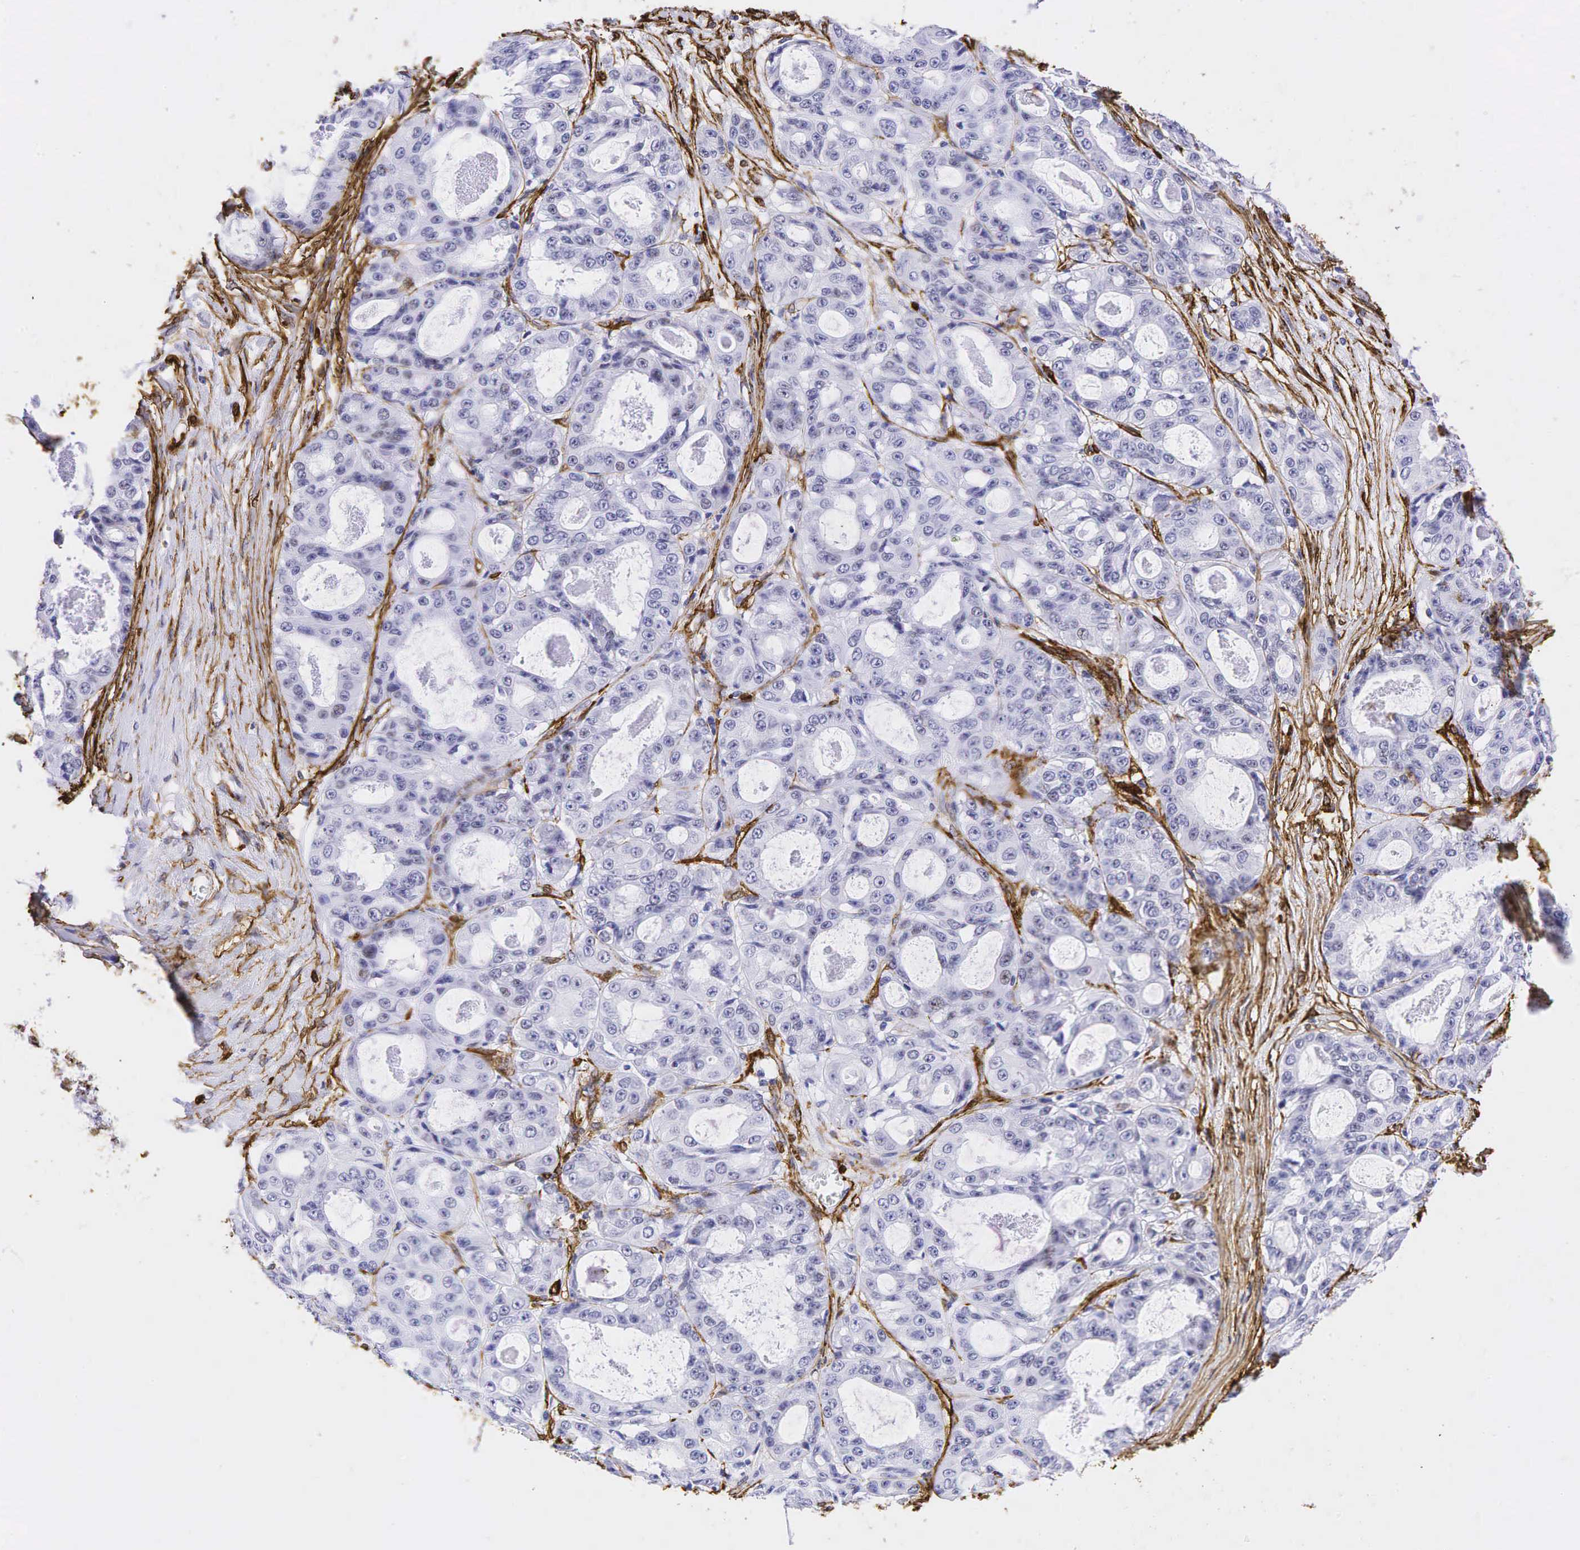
{"staining": {"intensity": "negative", "quantity": "none", "location": "none"}, "tissue": "ovarian cancer", "cell_type": "Tumor cells", "image_type": "cancer", "snomed": [{"axis": "morphology", "description": "Carcinoma, endometroid"}, {"axis": "topography", "description": "Ovary"}], "caption": "High magnification brightfield microscopy of ovarian cancer stained with DAB (3,3'-diaminobenzidine) (brown) and counterstained with hematoxylin (blue): tumor cells show no significant staining.", "gene": "ACTA2", "patient": {"sex": "female", "age": 61}}